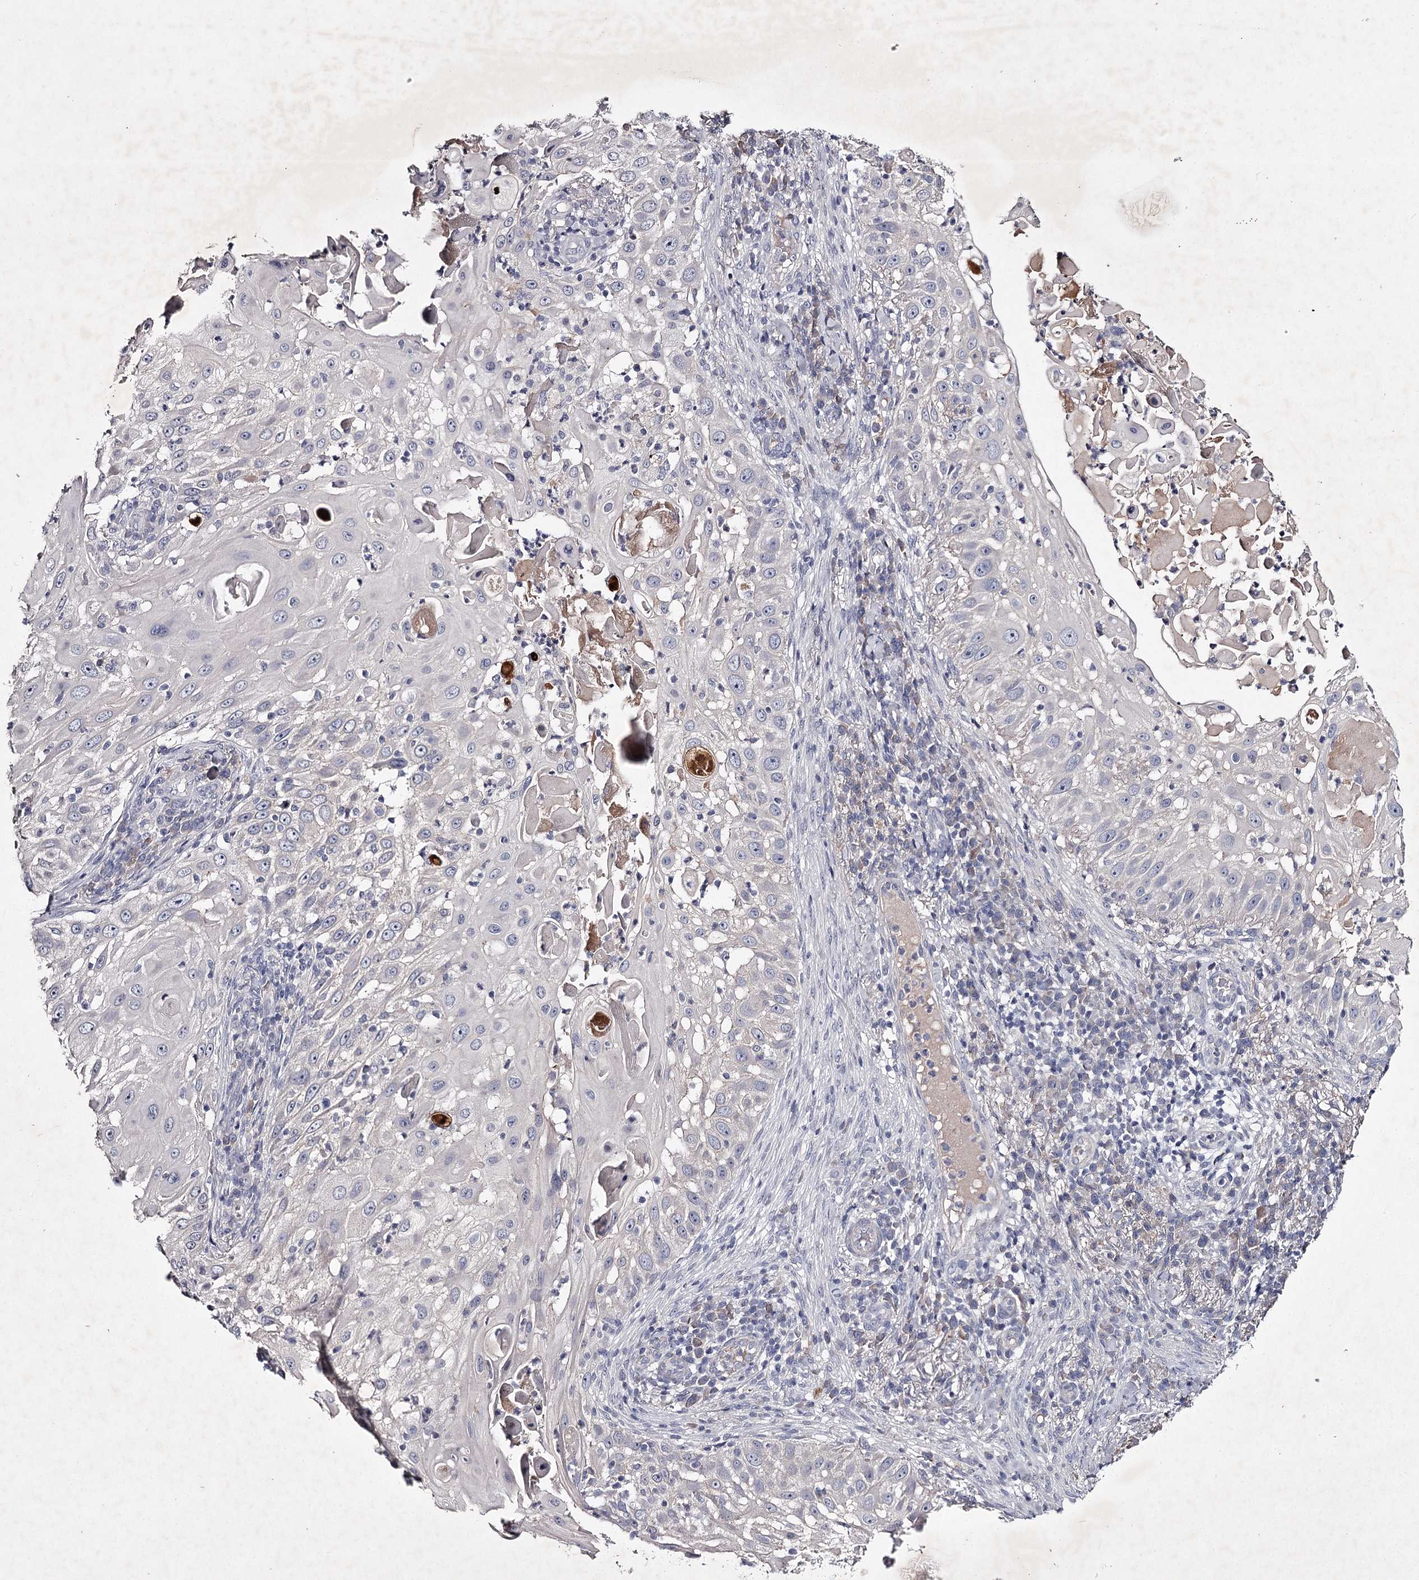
{"staining": {"intensity": "negative", "quantity": "none", "location": "none"}, "tissue": "skin cancer", "cell_type": "Tumor cells", "image_type": "cancer", "snomed": [{"axis": "morphology", "description": "Squamous cell carcinoma, NOS"}, {"axis": "topography", "description": "Skin"}], "caption": "High power microscopy histopathology image of an immunohistochemistry photomicrograph of squamous cell carcinoma (skin), revealing no significant staining in tumor cells.", "gene": "FDXACB1", "patient": {"sex": "female", "age": 44}}